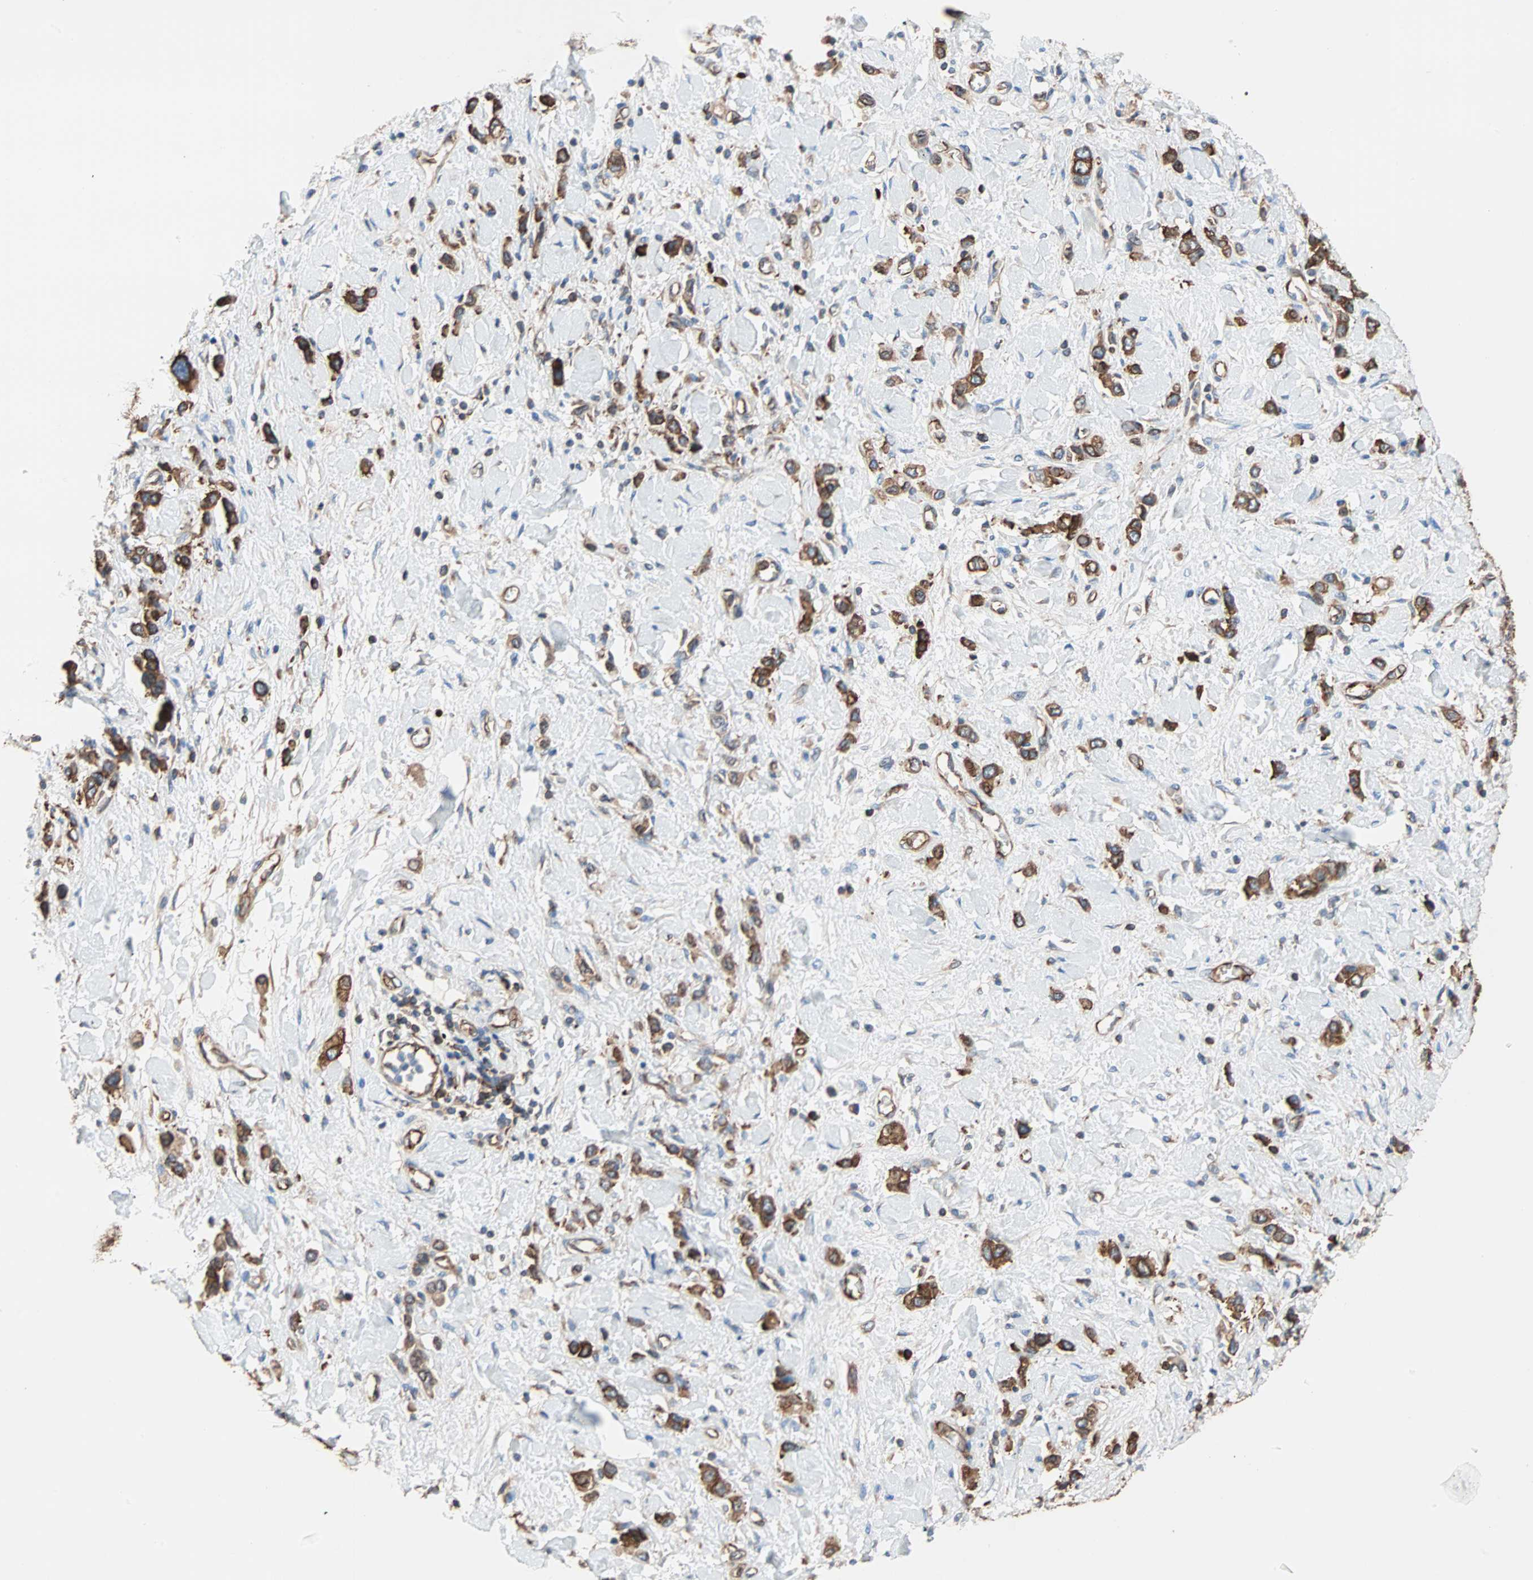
{"staining": {"intensity": "strong", "quantity": ">75%", "location": "cytoplasmic/membranous"}, "tissue": "stomach cancer", "cell_type": "Tumor cells", "image_type": "cancer", "snomed": [{"axis": "morphology", "description": "Normal tissue, NOS"}, {"axis": "morphology", "description": "Adenocarcinoma, NOS"}, {"axis": "topography", "description": "Stomach, upper"}, {"axis": "topography", "description": "Stomach"}], "caption": "Stomach cancer stained with a brown dye displays strong cytoplasmic/membranous positive expression in approximately >75% of tumor cells.", "gene": "EEF2", "patient": {"sex": "female", "age": 65}}